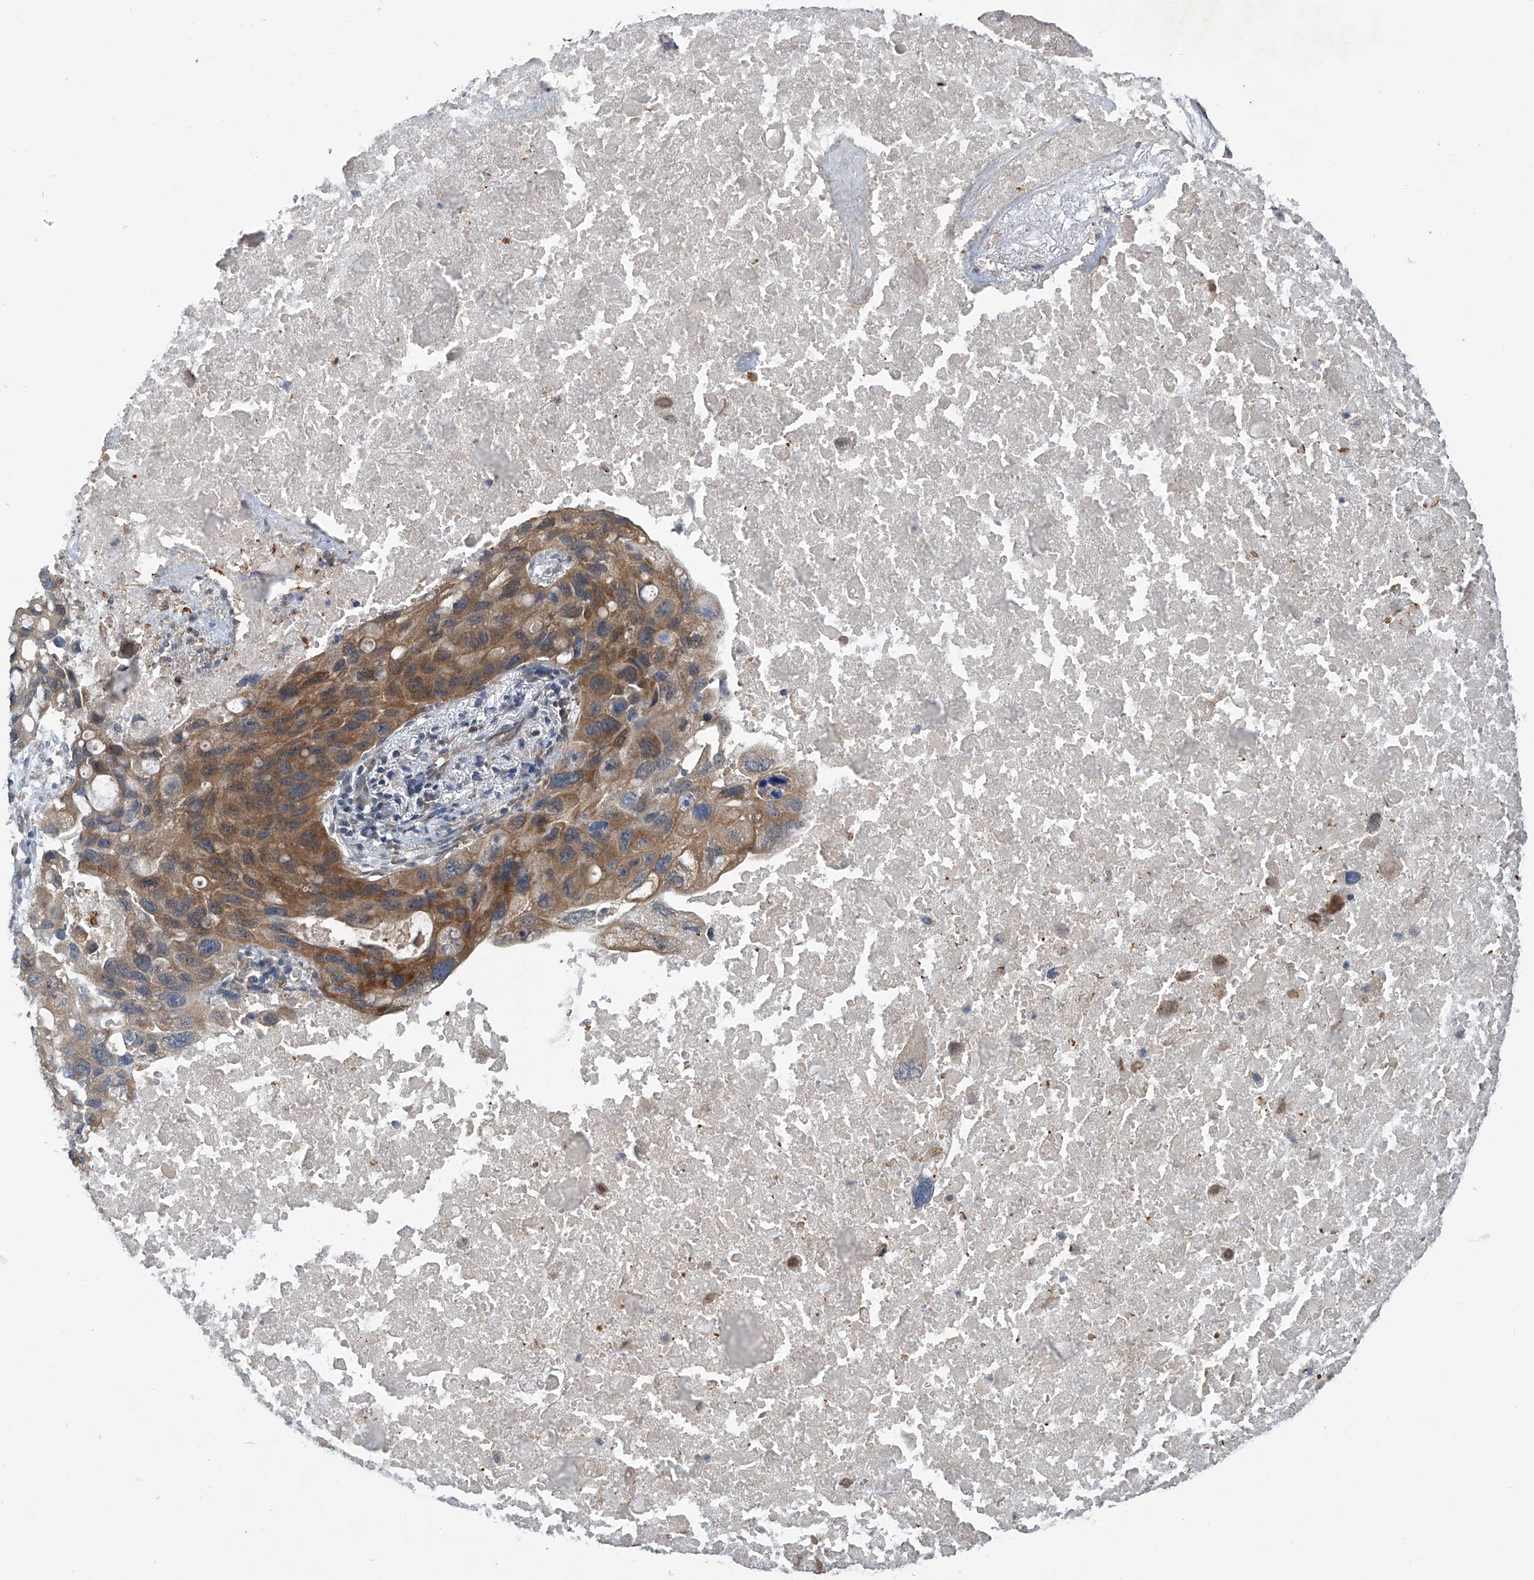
{"staining": {"intensity": "moderate", "quantity": ">75%", "location": "cytoplasmic/membranous"}, "tissue": "lung cancer", "cell_type": "Tumor cells", "image_type": "cancer", "snomed": [{"axis": "morphology", "description": "Squamous cell carcinoma, NOS"}, {"axis": "topography", "description": "Lung"}], "caption": "Tumor cells show moderate cytoplasmic/membranous expression in about >75% of cells in lung cancer (squamous cell carcinoma).", "gene": "ANKRD34A", "patient": {"sex": "female", "age": 73}}